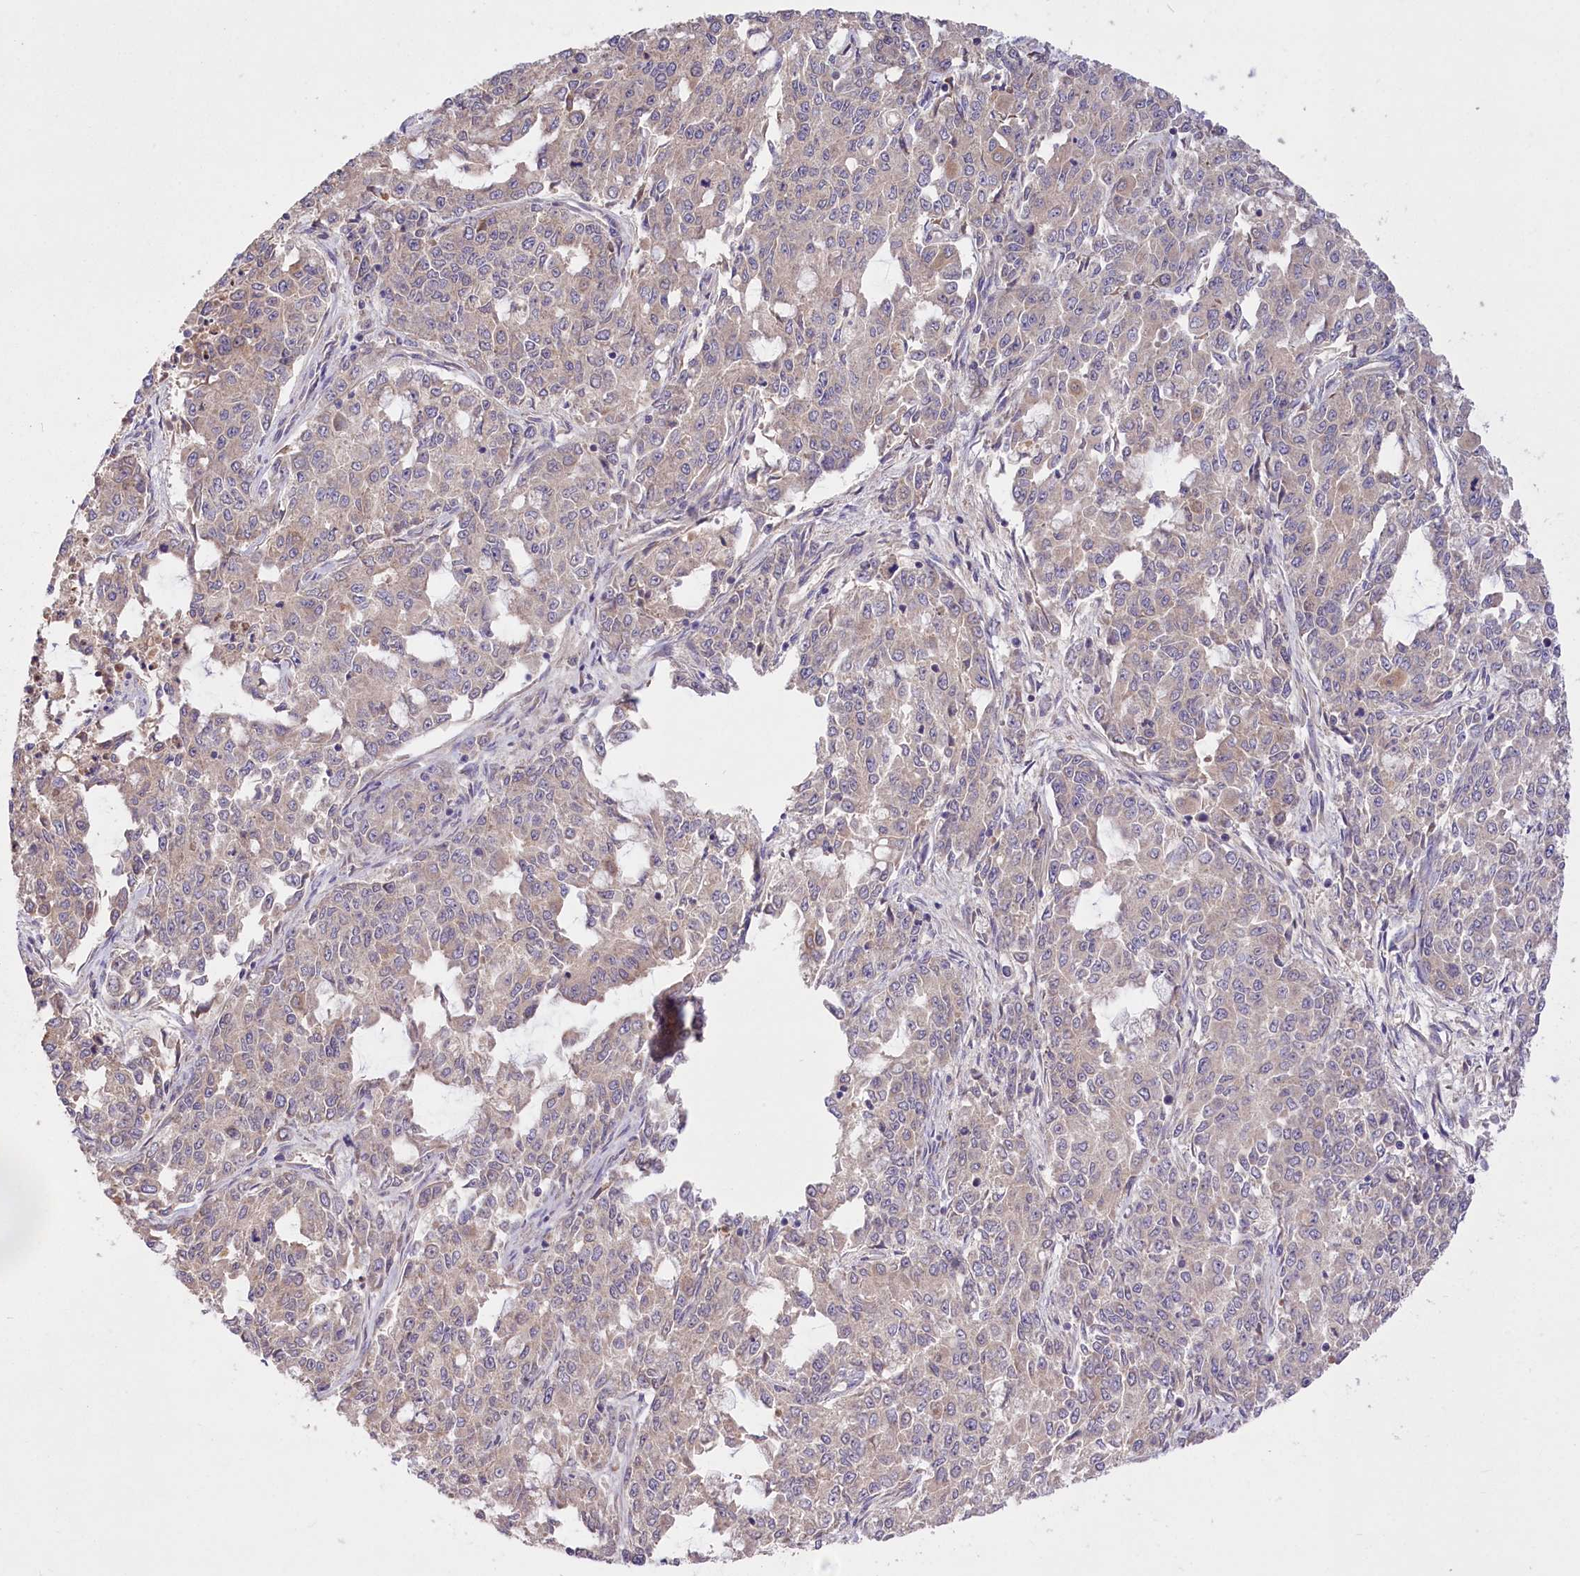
{"staining": {"intensity": "negative", "quantity": "none", "location": "none"}, "tissue": "endometrial cancer", "cell_type": "Tumor cells", "image_type": "cancer", "snomed": [{"axis": "morphology", "description": "Adenocarcinoma, NOS"}, {"axis": "topography", "description": "Endometrium"}], "caption": "Endometrial cancer (adenocarcinoma) stained for a protein using IHC shows no positivity tumor cells.", "gene": "PBLD", "patient": {"sex": "female", "age": 50}}